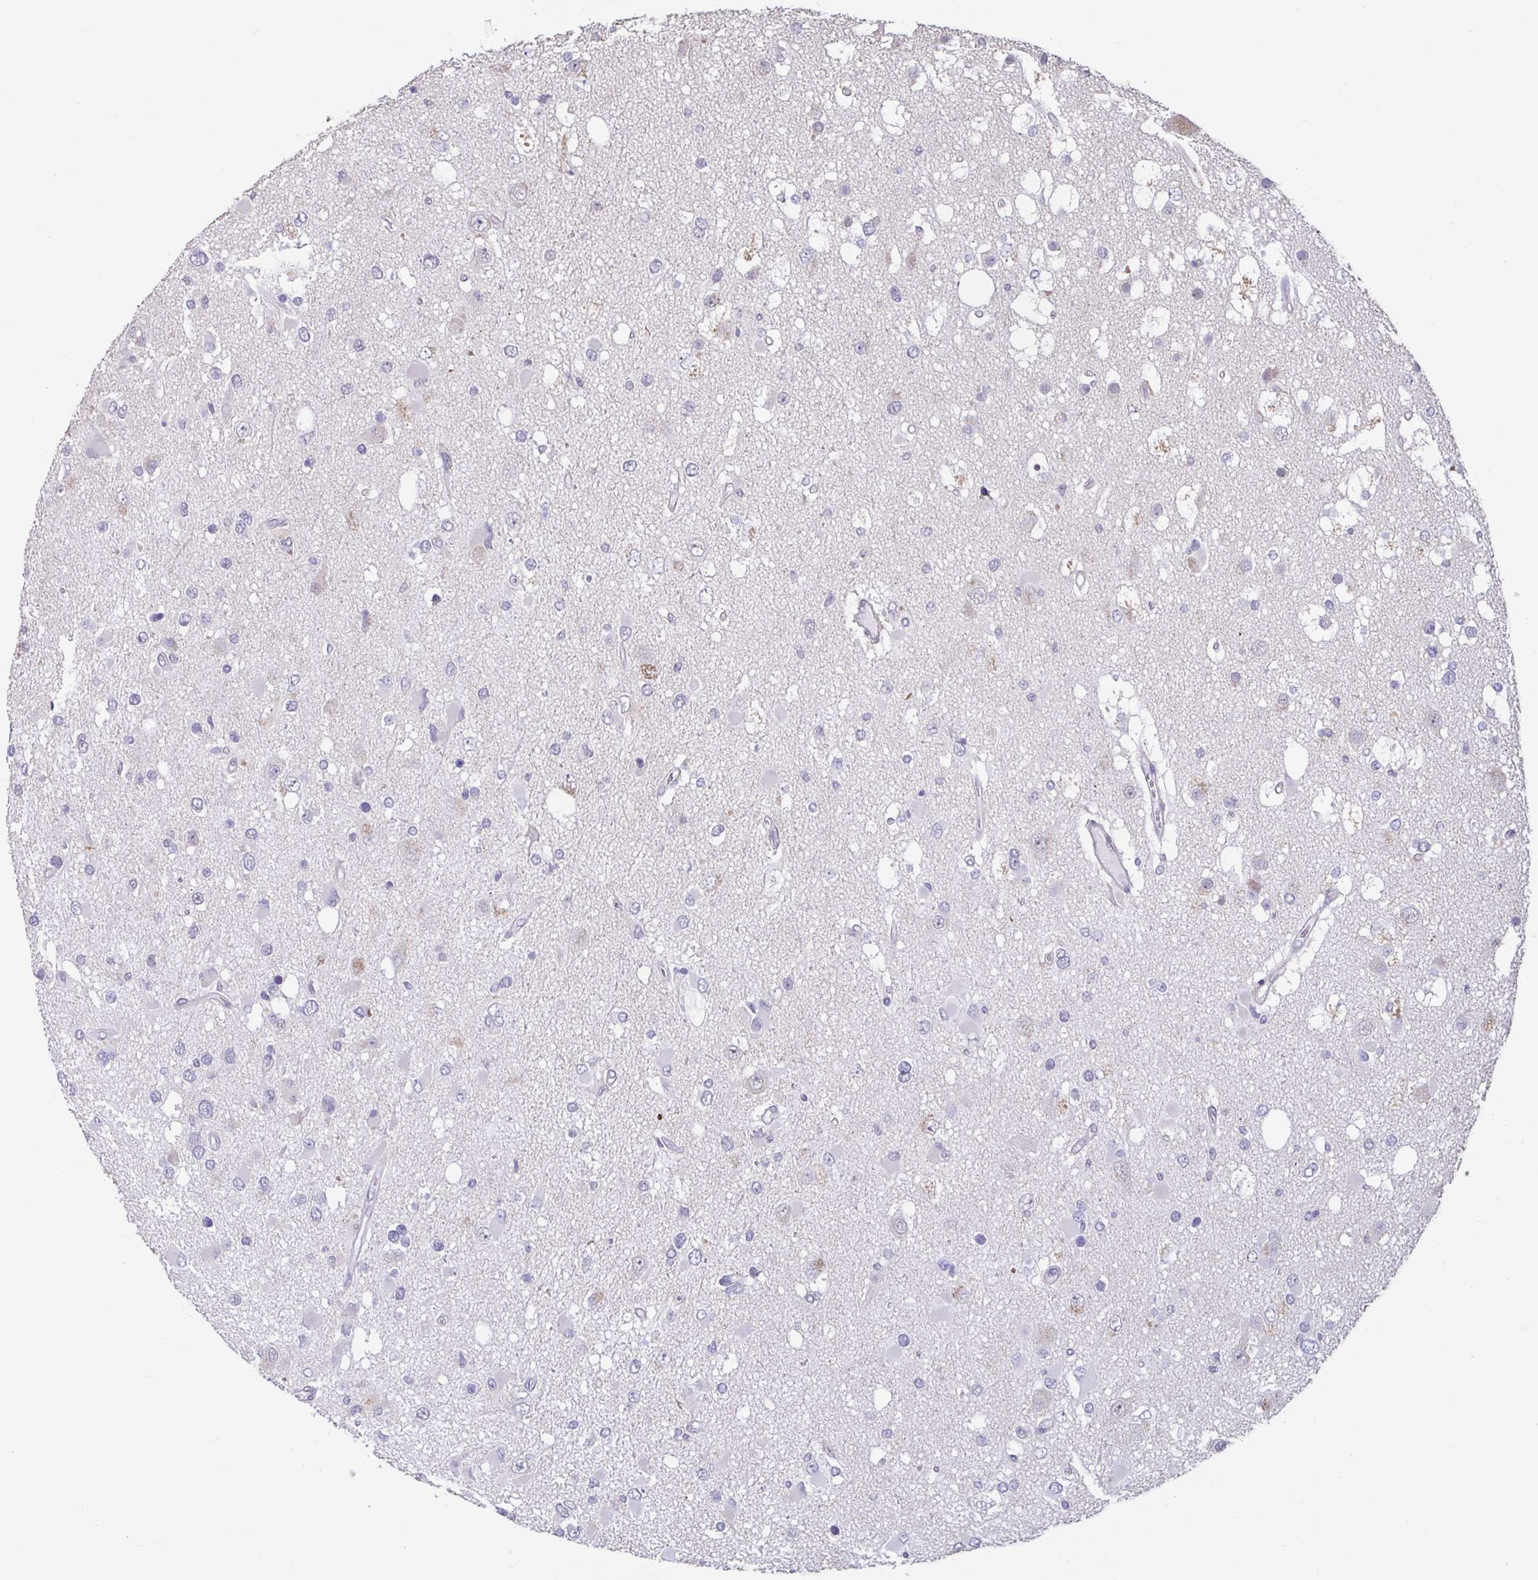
{"staining": {"intensity": "negative", "quantity": "none", "location": "none"}, "tissue": "glioma", "cell_type": "Tumor cells", "image_type": "cancer", "snomed": [{"axis": "morphology", "description": "Glioma, malignant, High grade"}, {"axis": "topography", "description": "Brain"}], "caption": "The image exhibits no staining of tumor cells in malignant glioma (high-grade).", "gene": "DDX39A", "patient": {"sex": "male", "age": 53}}